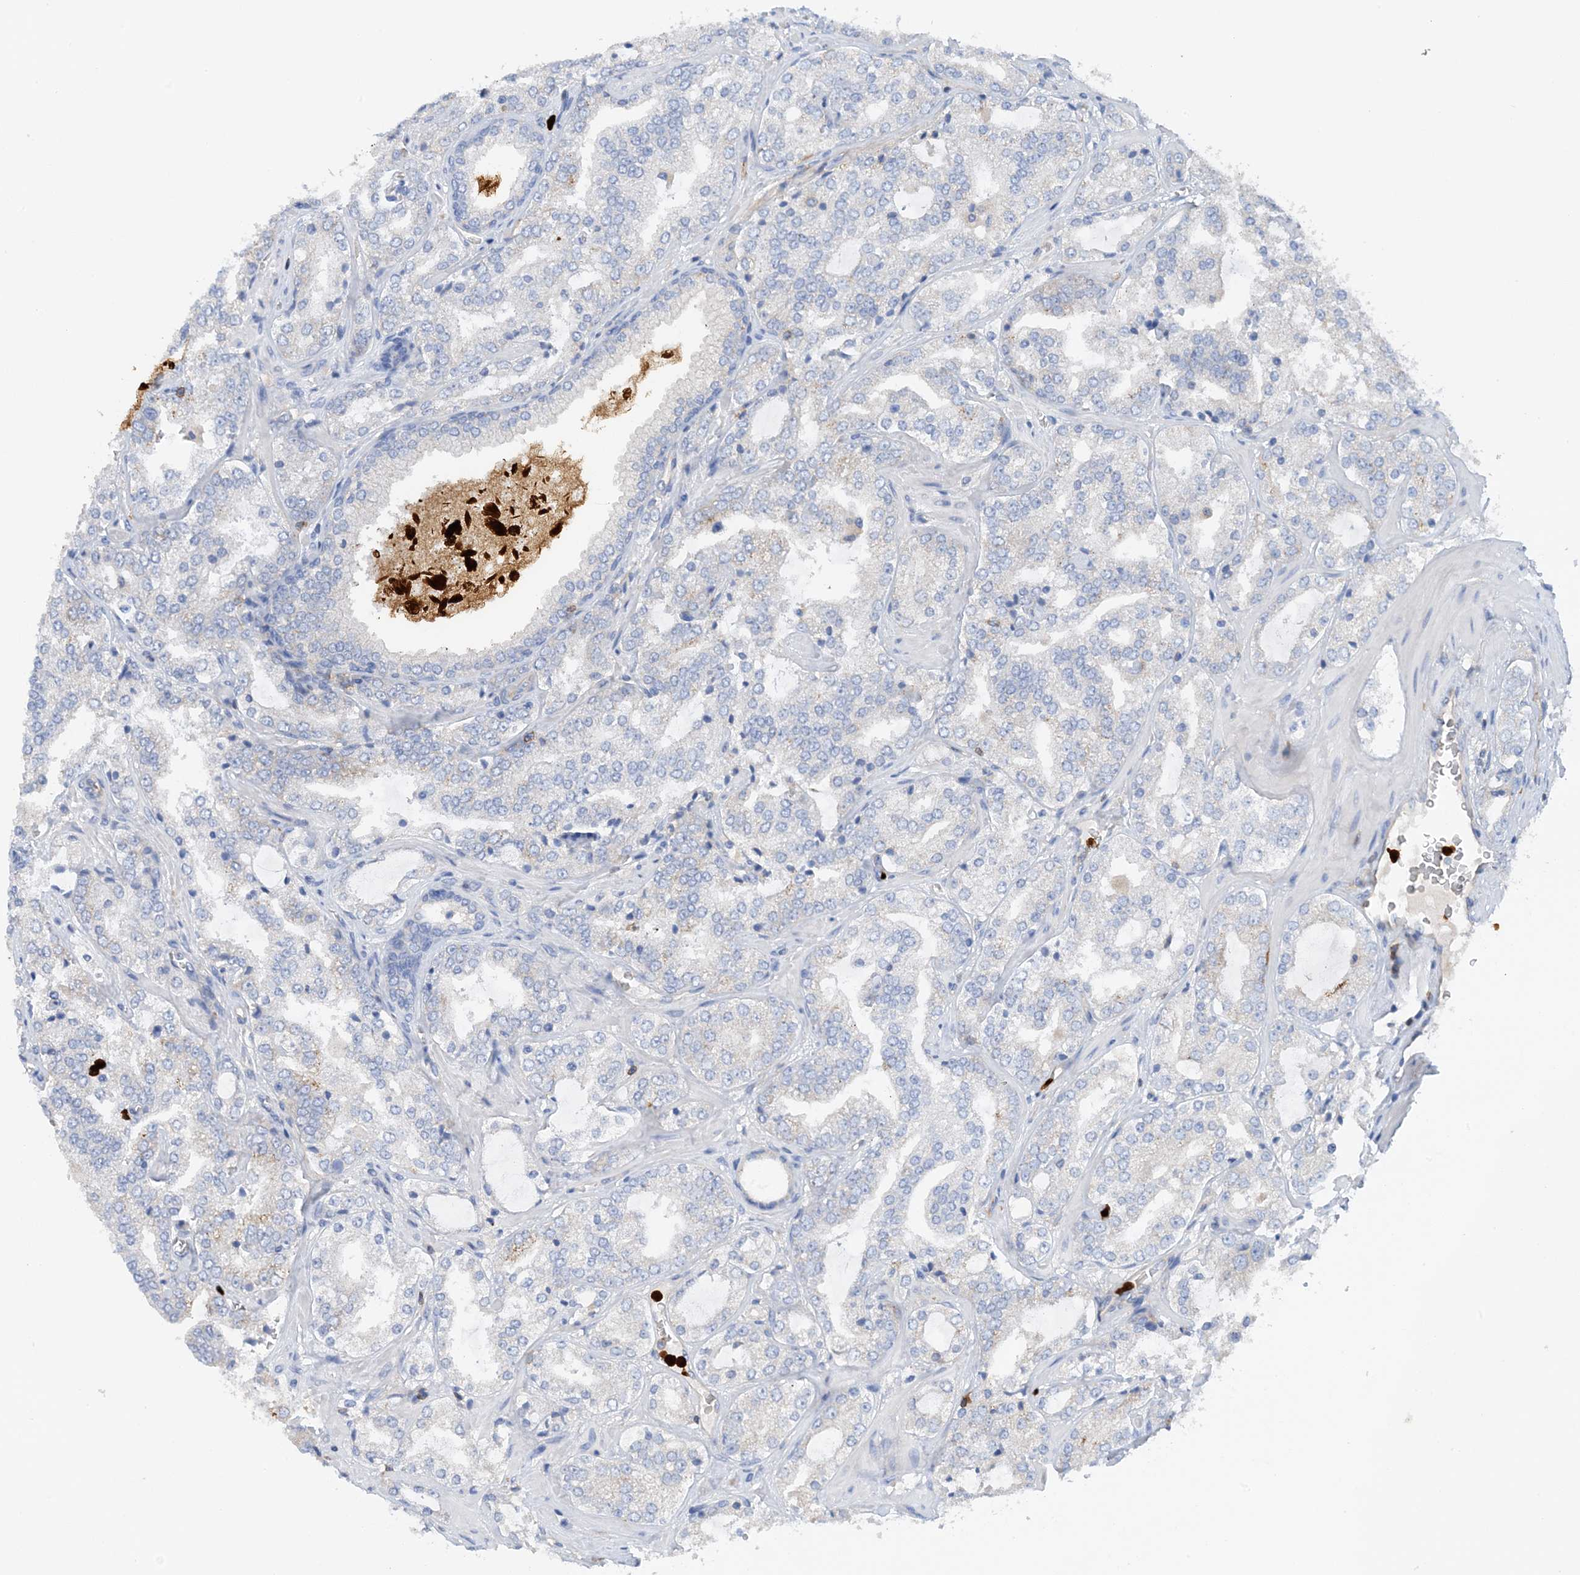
{"staining": {"intensity": "negative", "quantity": "none", "location": "none"}, "tissue": "prostate cancer", "cell_type": "Tumor cells", "image_type": "cancer", "snomed": [{"axis": "morphology", "description": "Adenocarcinoma, High grade"}, {"axis": "topography", "description": "Prostate"}], "caption": "High magnification brightfield microscopy of prostate high-grade adenocarcinoma stained with DAB (3,3'-diaminobenzidine) (brown) and counterstained with hematoxylin (blue): tumor cells show no significant positivity. (Immunohistochemistry, brightfield microscopy, high magnification).", "gene": "PHACTR2", "patient": {"sex": "male", "age": 64}}